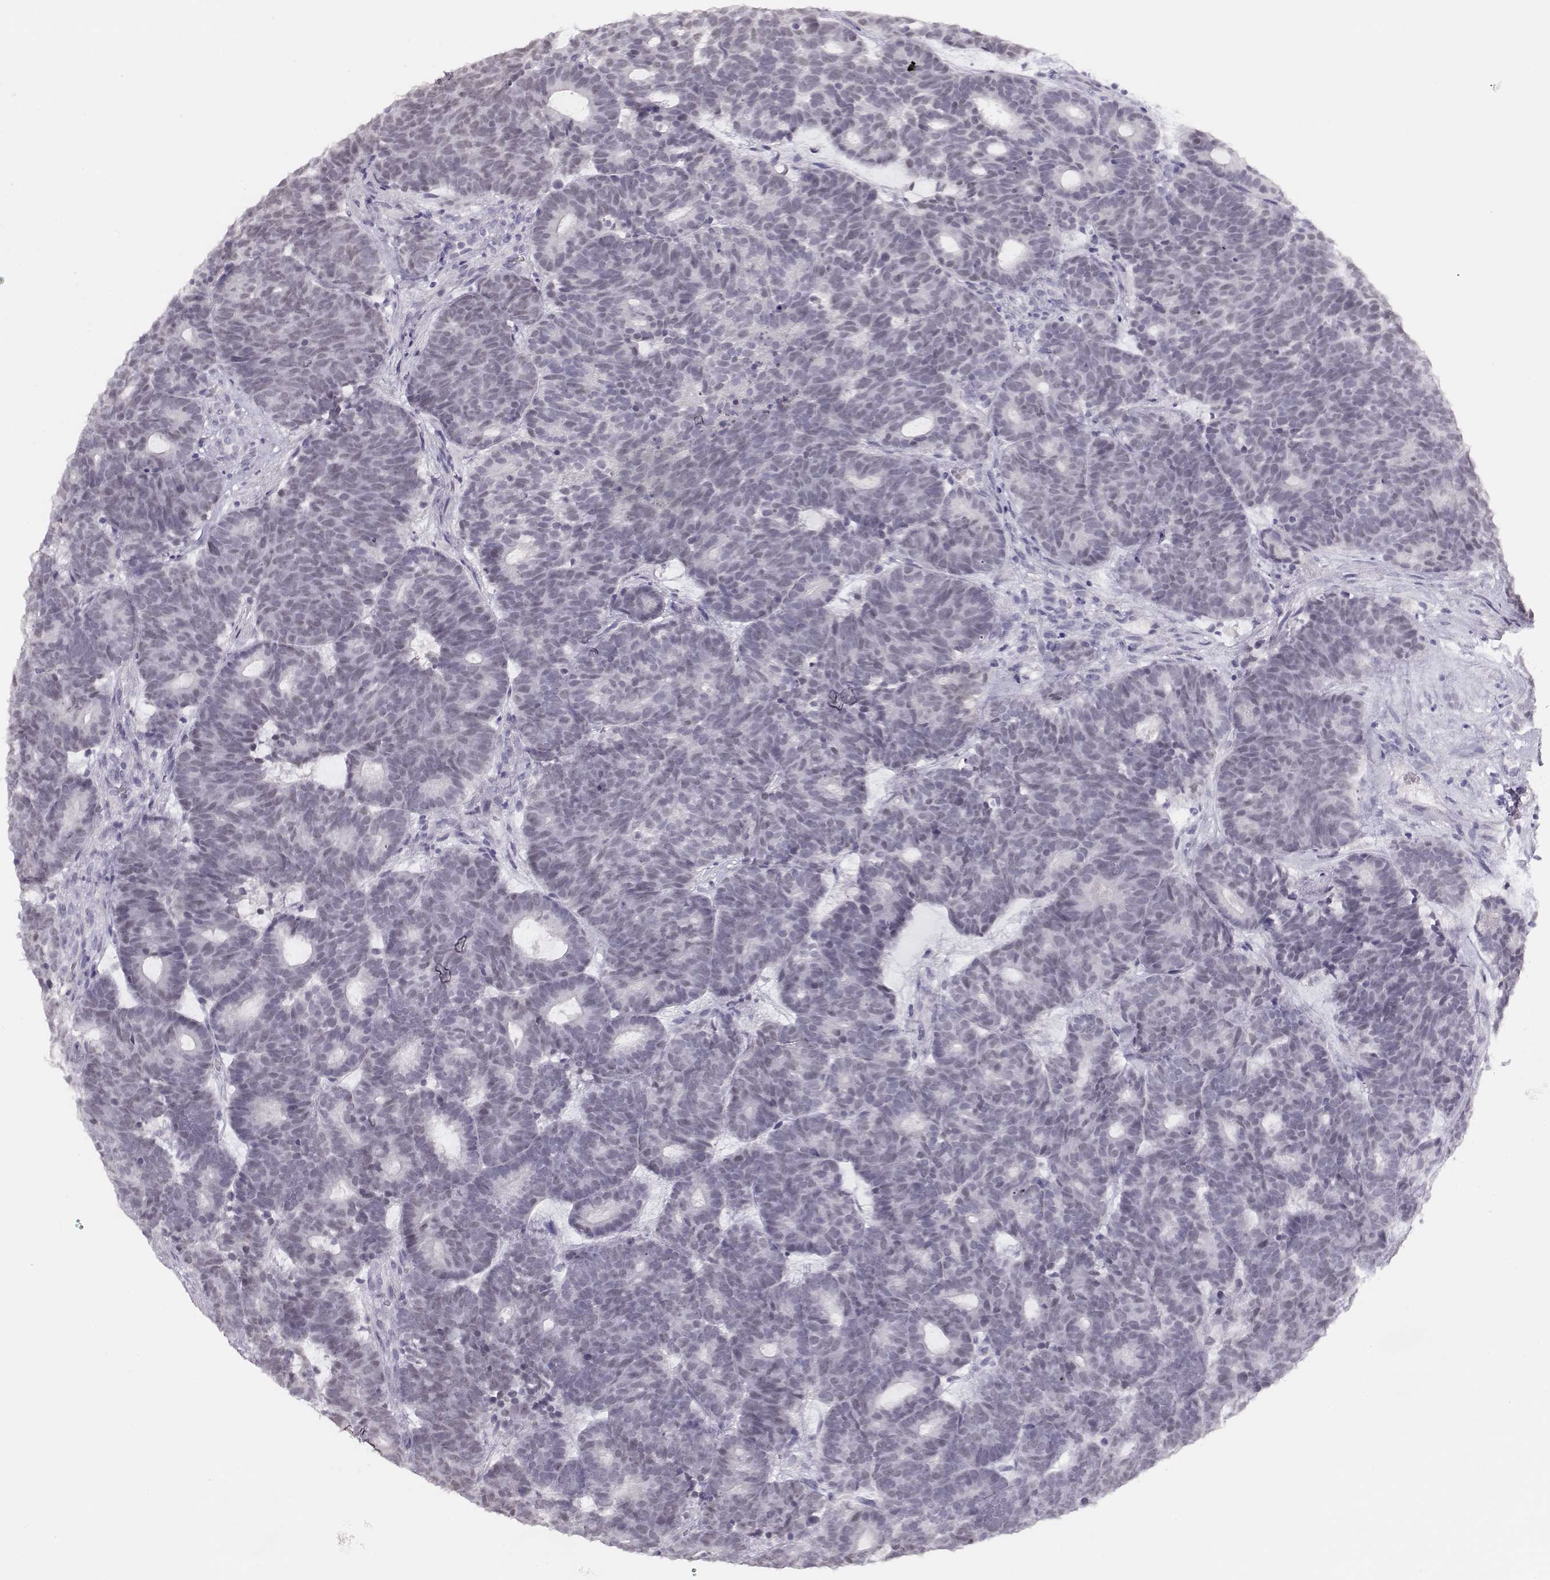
{"staining": {"intensity": "negative", "quantity": "none", "location": "none"}, "tissue": "head and neck cancer", "cell_type": "Tumor cells", "image_type": "cancer", "snomed": [{"axis": "morphology", "description": "Adenocarcinoma, NOS"}, {"axis": "topography", "description": "Head-Neck"}], "caption": "High power microscopy histopathology image of an immunohistochemistry (IHC) micrograph of head and neck cancer (adenocarcinoma), revealing no significant positivity in tumor cells.", "gene": "IMPG1", "patient": {"sex": "female", "age": 81}}